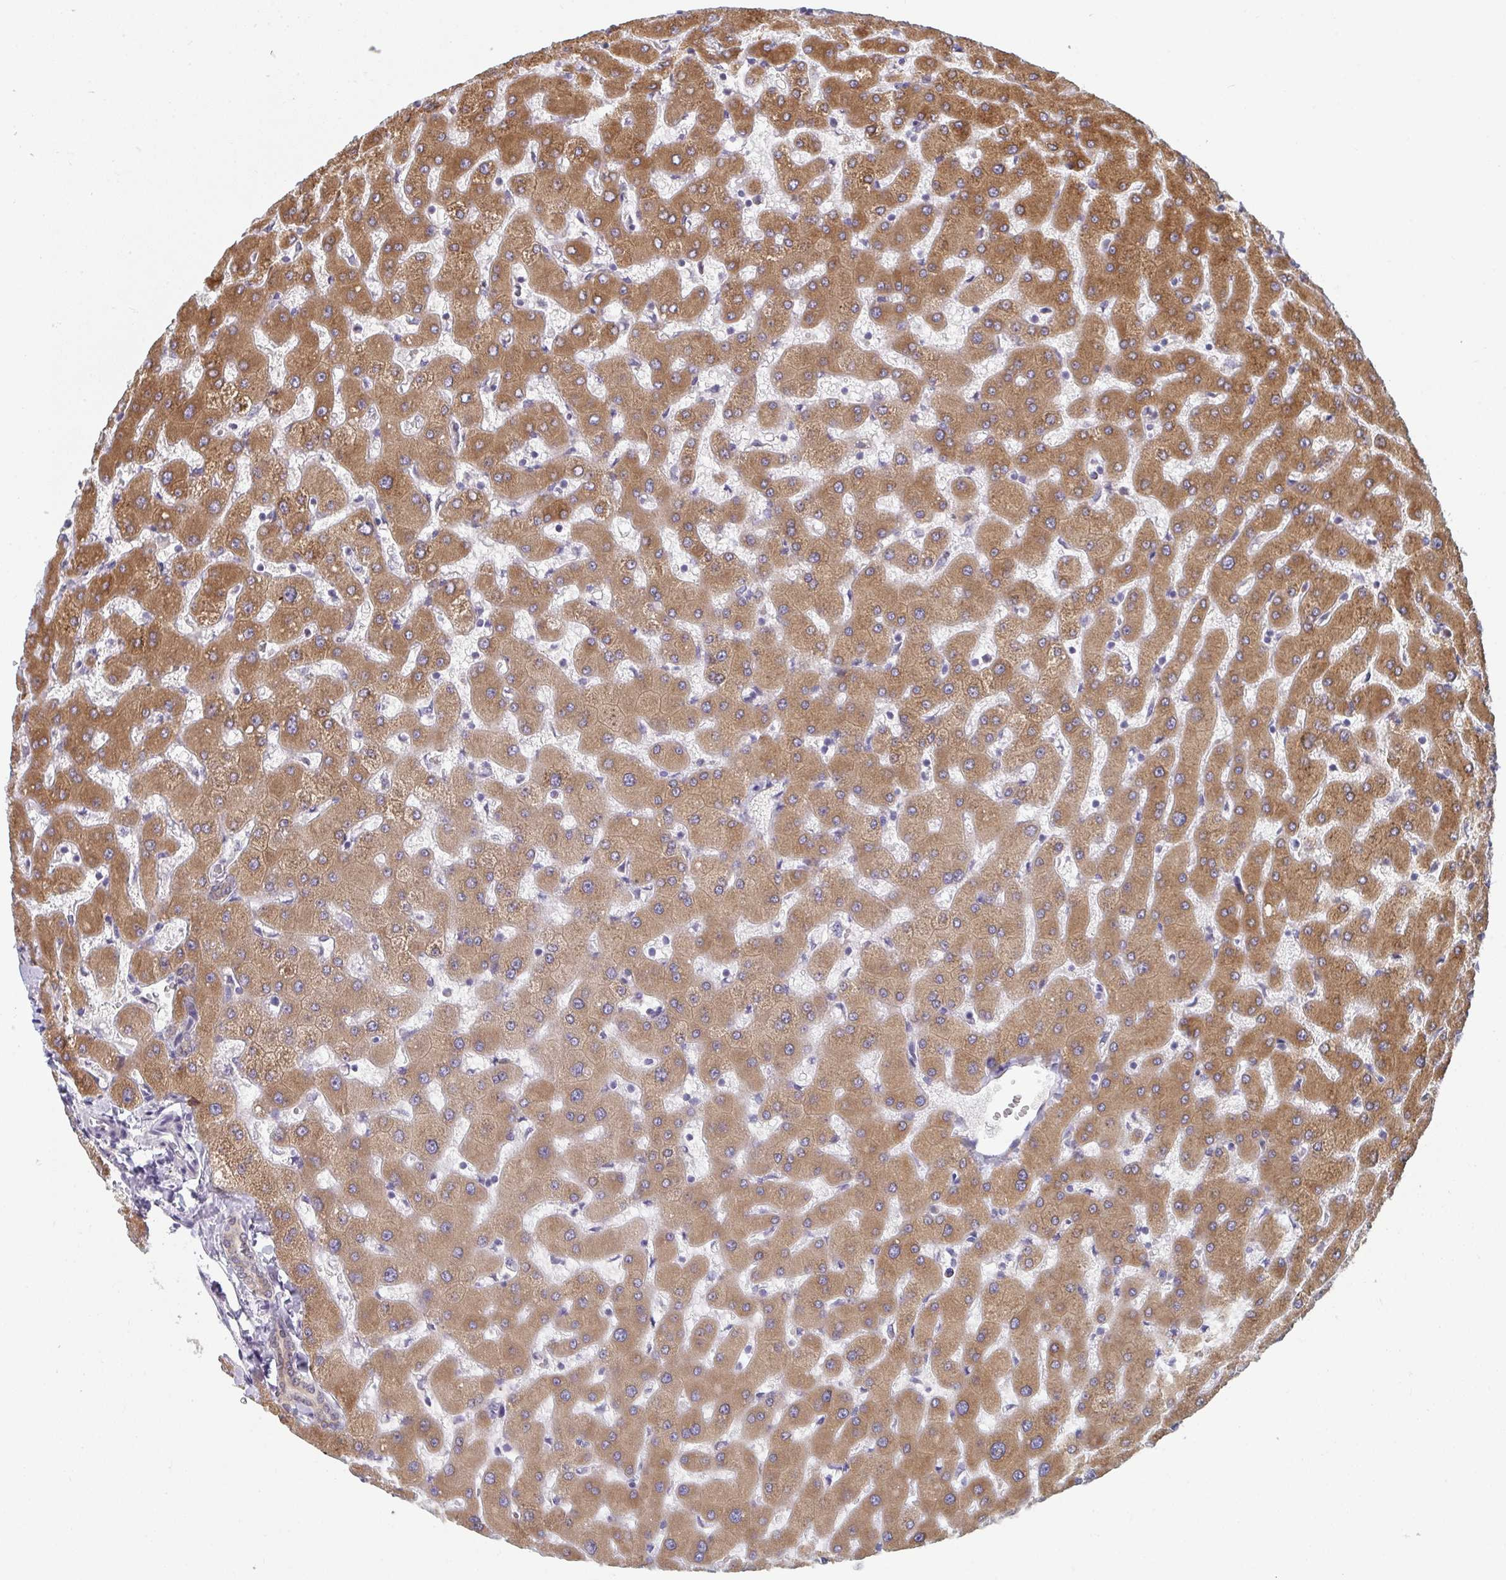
{"staining": {"intensity": "moderate", "quantity": ">75%", "location": "cytoplasmic/membranous"}, "tissue": "liver", "cell_type": "Cholangiocytes", "image_type": "normal", "snomed": [{"axis": "morphology", "description": "Normal tissue, NOS"}, {"axis": "topography", "description": "Liver"}], "caption": "Immunohistochemical staining of unremarkable liver displays moderate cytoplasmic/membranous protein expression in about >75% of cholangiocytes.", "gene": "LYSMD4", "patient": {"sex": "female", "age": 63}}